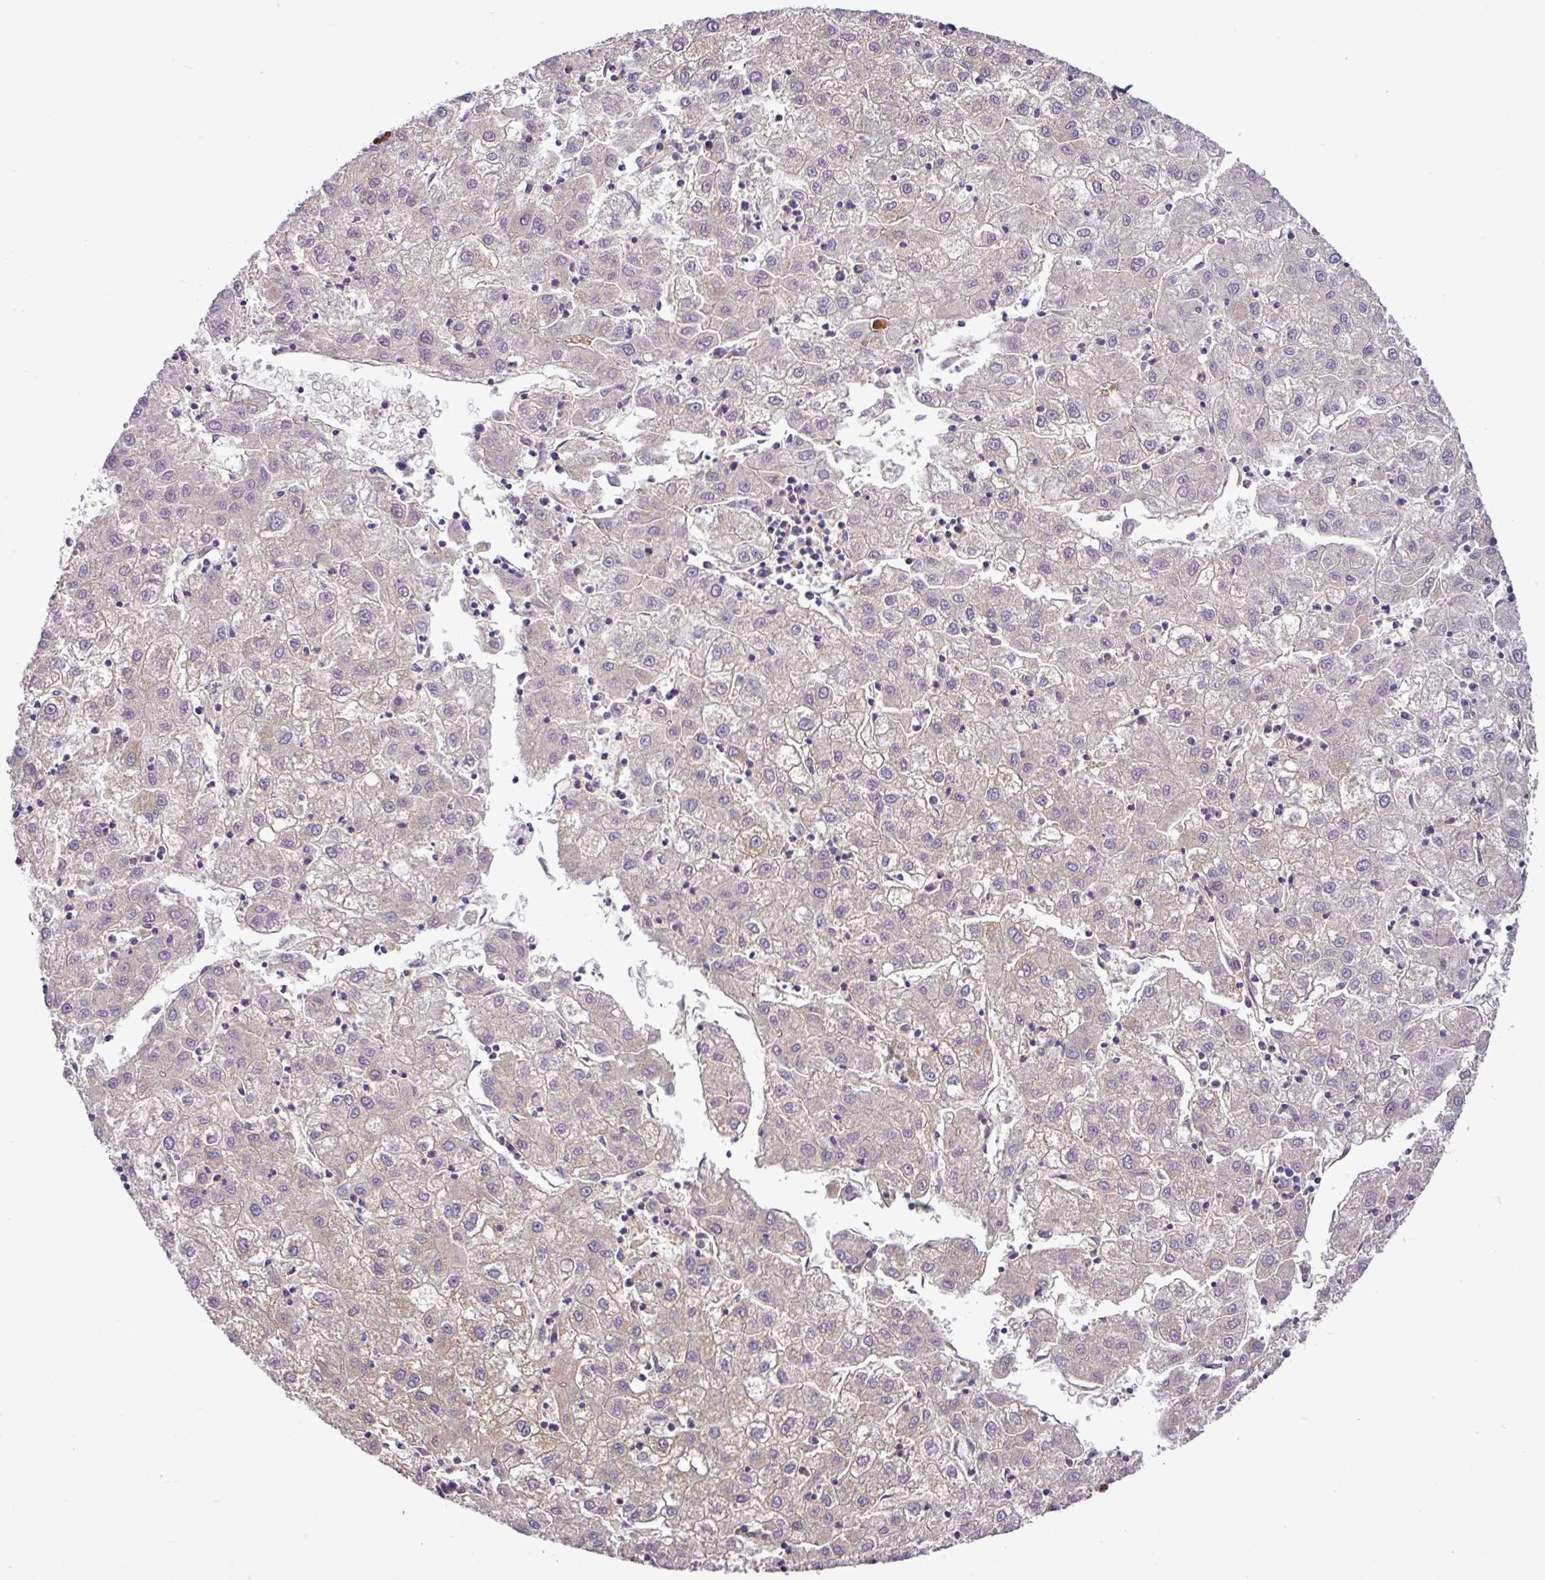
{"staining": {"intensity": "moderate", "quantity": "<25%", "location": "cytoplasmic/membranous"}, "tissue": "liver cancer", "cell_type": "Tumor cells", "image_type": "cancer", "snomed": [{"axis": "morphology", "description": "Carcinoma, Hepatocellular, NOS"}, {"axis": "topography", "description": "Liver"}], "caption": "Protein analysis of liver cancer tissue displays moderate cytoplasmic/membranous expression in about <25% of tumor cells. Using DAB (3,3'-diaminobenzidine) (brown) and hematoxylin (blue) stains, captured at high magnification using brightfield microscopy.", "gene": "CWH43", "patient": {"sex": "male", "age": 72}}